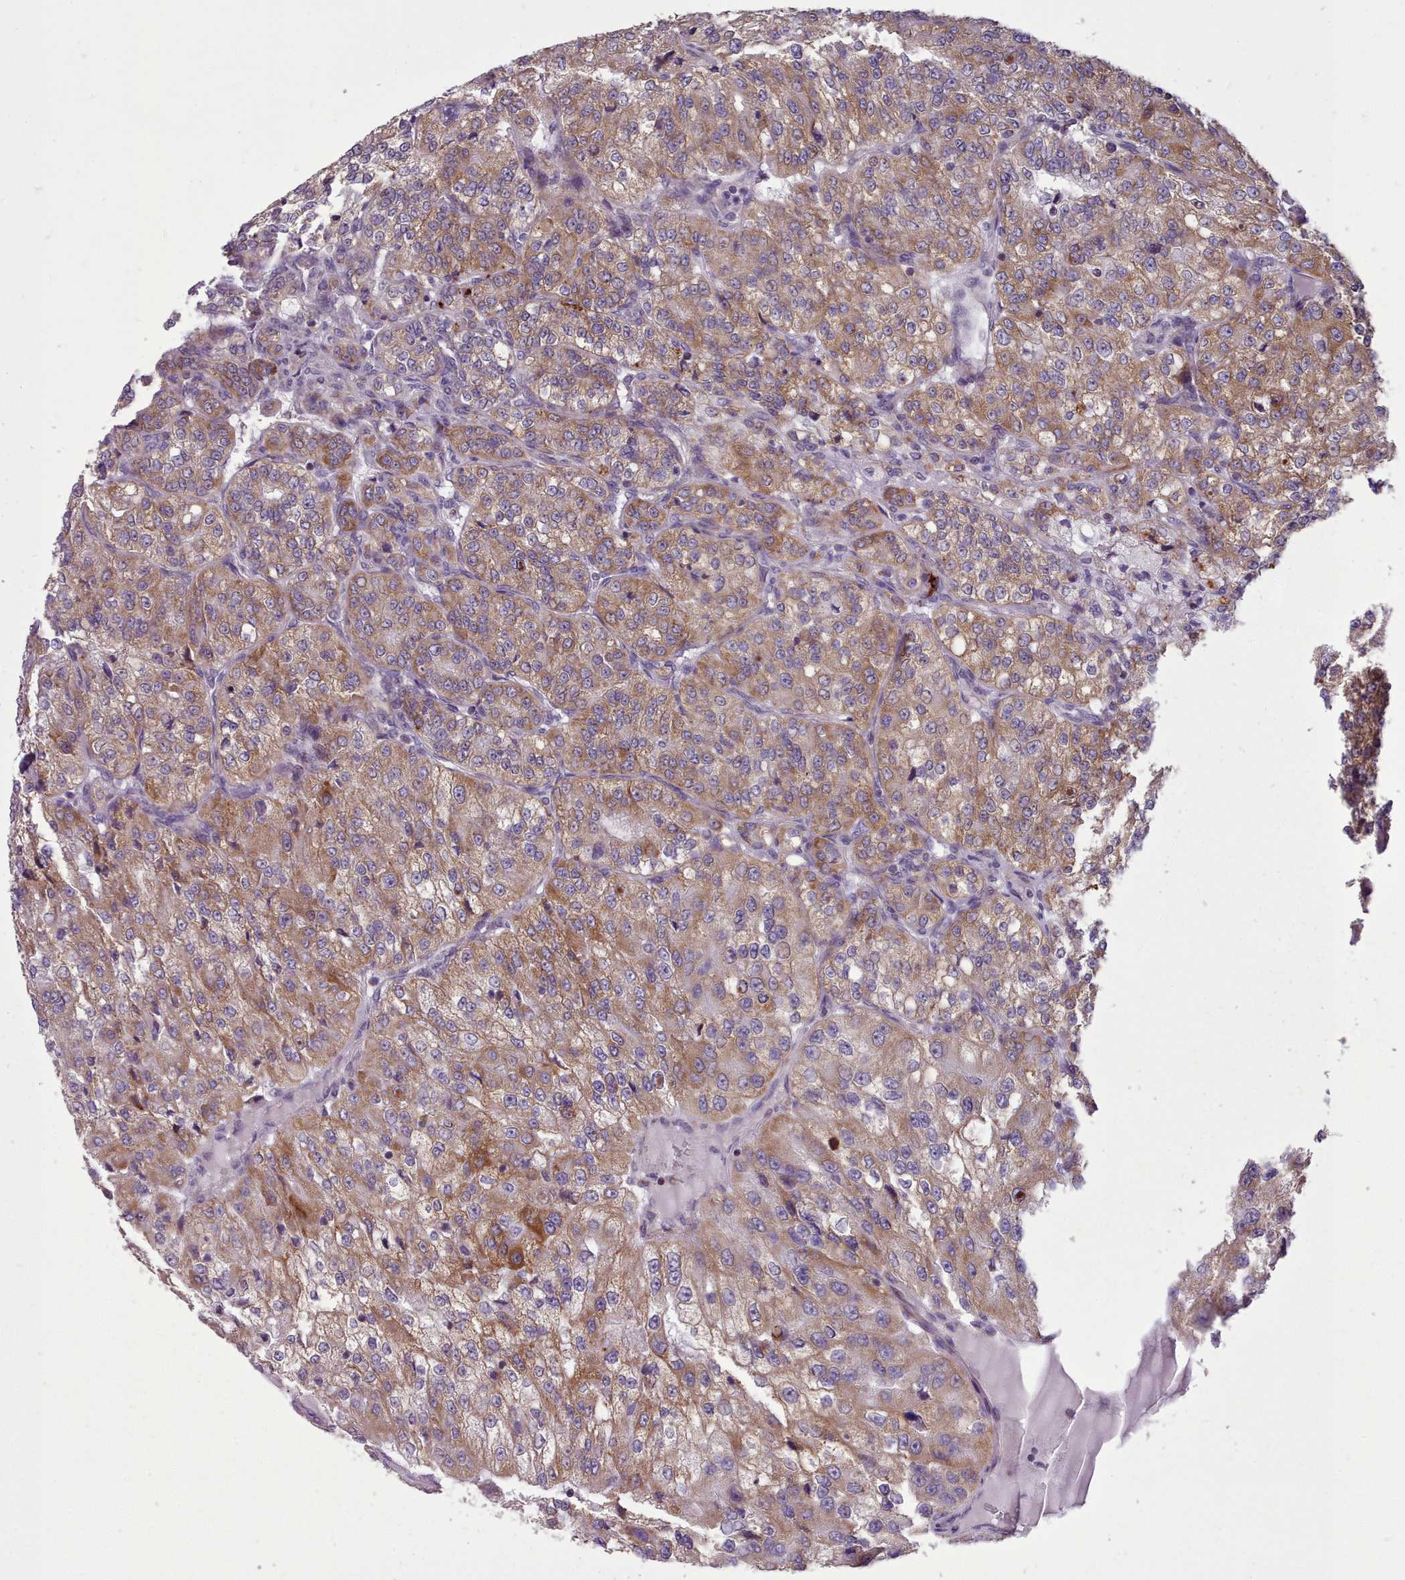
{"staining": {"intensity": "moderate", "quantity": ">75%", "location": "cytoplasmic/membranous"}, "tissue": "renal cancer", "cell_type": "Tumor cells", "image_type": "cancer", "snomed": [{"axis": "morphology", "description": "Adenocarcinoma, NOS"}, {"axis": "topography", "description": "Kidney"}], "caption": "There is medium levels of moderate cytoplasmic/membranous expression in tumor cells of adenocarcinoma (renal), as demonstrated by immunohistochemical staining (brown color).", "gene": "FKBP10", "patient": {"sex": "female", "age": 63}}